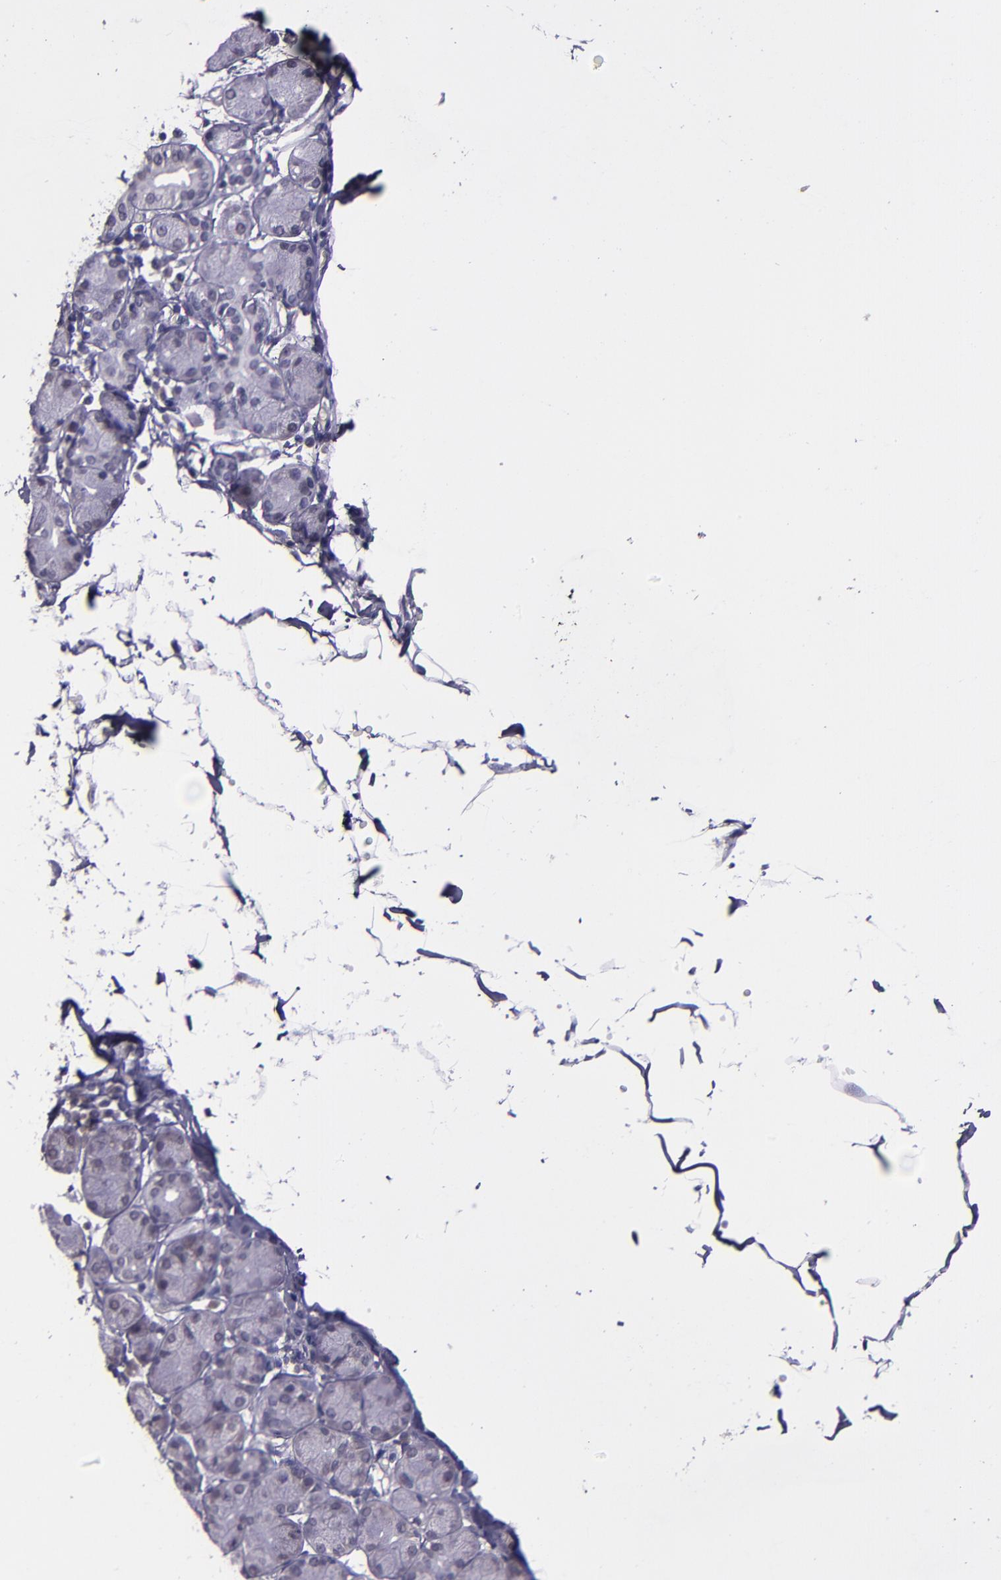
{"staining": {"intensity": "negative", "quantity": "none", "location": "none"}, "tissue": "salivary gland", "cell_type": "Glandular cells", "image_type": "normal", "snomed": [{"axis": "morphology", "description": "Normal tissue, NOS"}, {"axis": "topography", "description": "Salivary gland"}], "caption": "Micrograph shows no protein staining in glandular cells of normal salivary gland. (Brightfield microscopy of DAB immunohistochemistry at high magnification).", "gene": "TAF7L", "patient": {"sex": "female", "age": 24}}